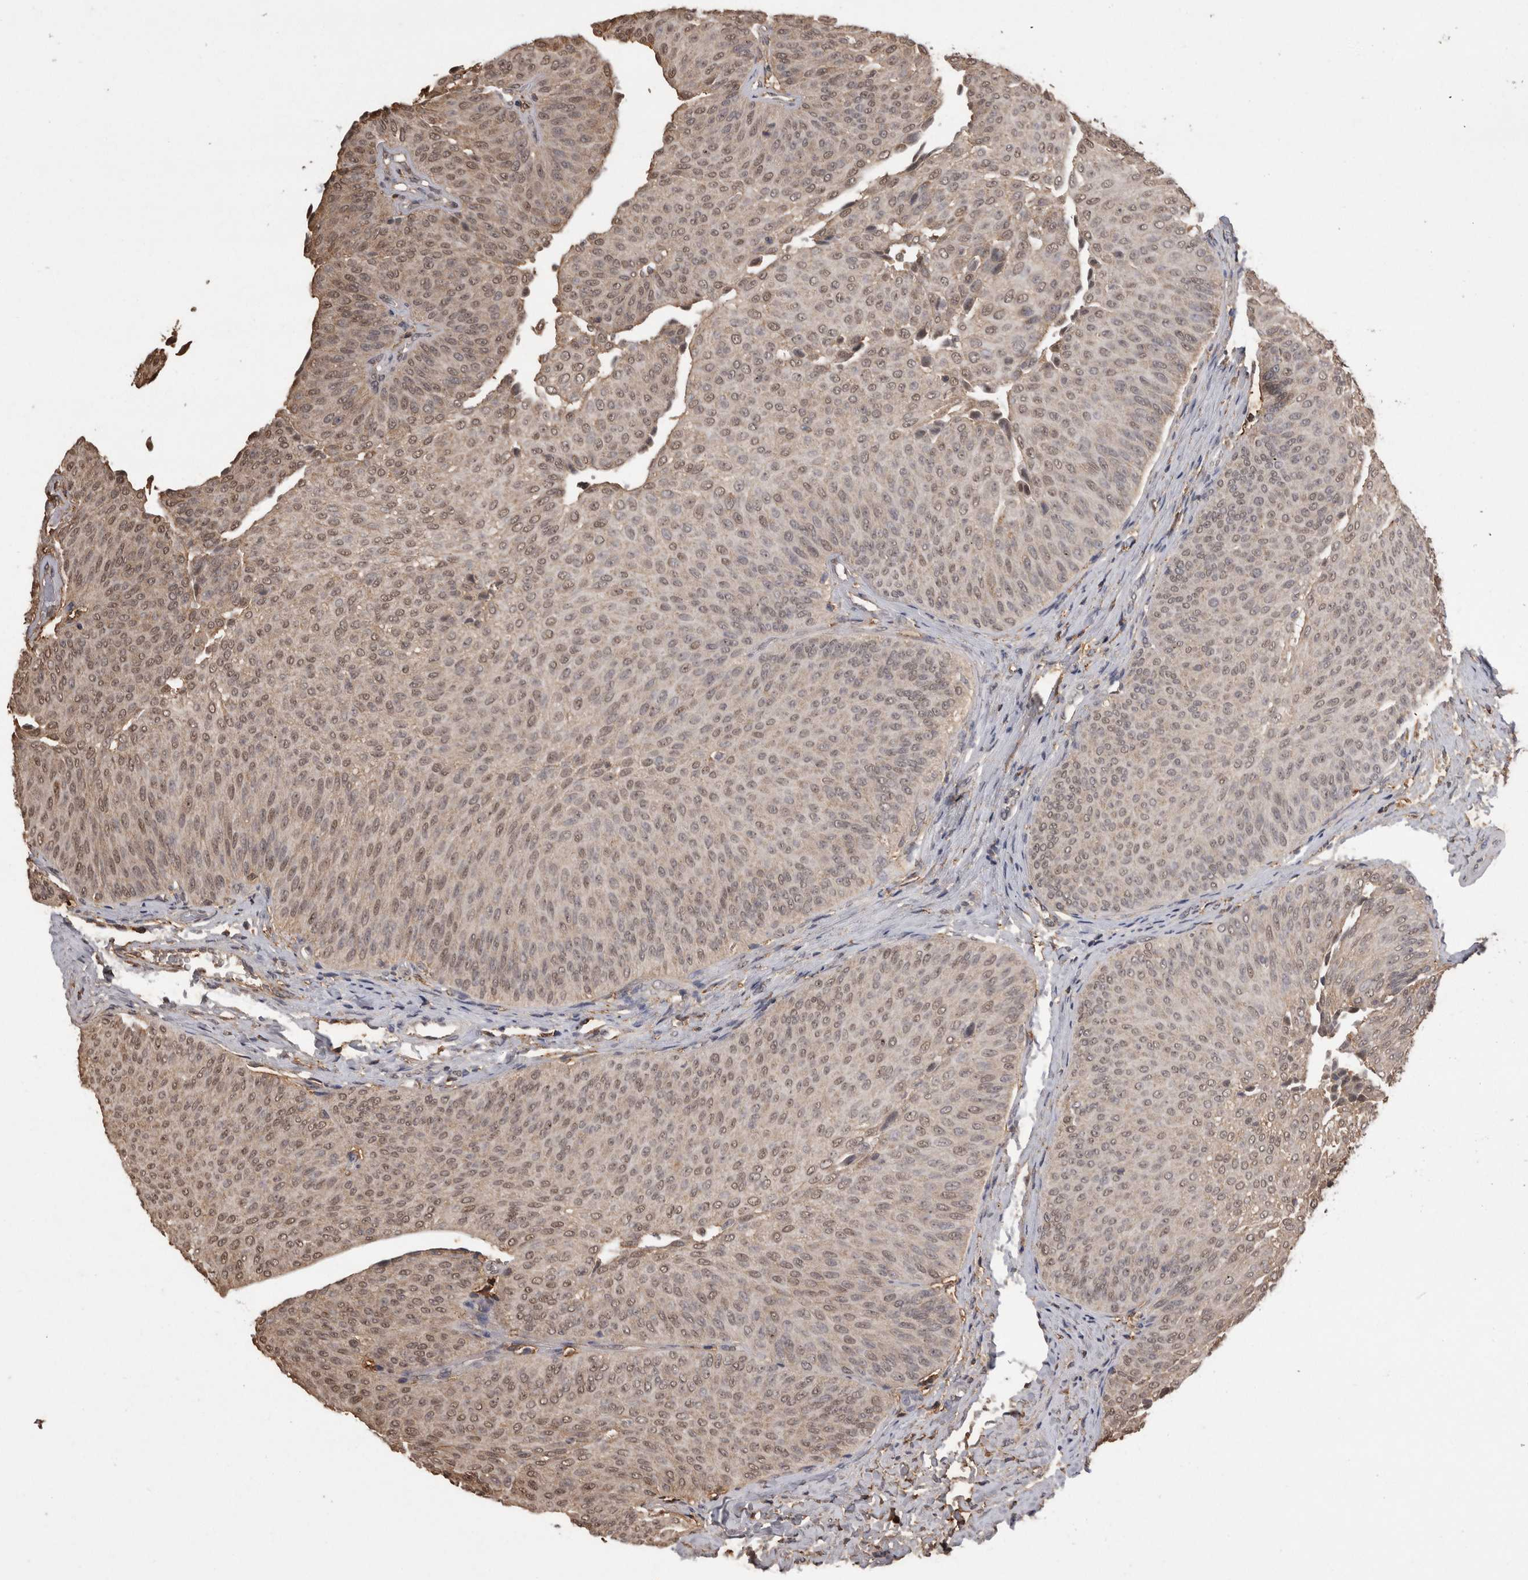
{"staining": {"intensity": "weak", "quantity": ">75%", "location": "cytoplasmic/membranous,nuclear"}, "tissue": "urothelial cancer", "cell_type": "Tumor cells", "image_type": "cancer", "snomed": [{"axis": "morphology", "description": "Urothelial carcinoma, Low grade"}, {"axis": "topography", "description": "Urinary bladder"}], "caption": "Weak cytoplasmic/membranous and nuclear protein positivity is appreciated in about >75% of tumor cells in urothelial carcinoma (low-grade). (IHC, brightfield microscopy, high magnification).", "gene": "PREP", "patient": {"sex": "female", "age": 60}}